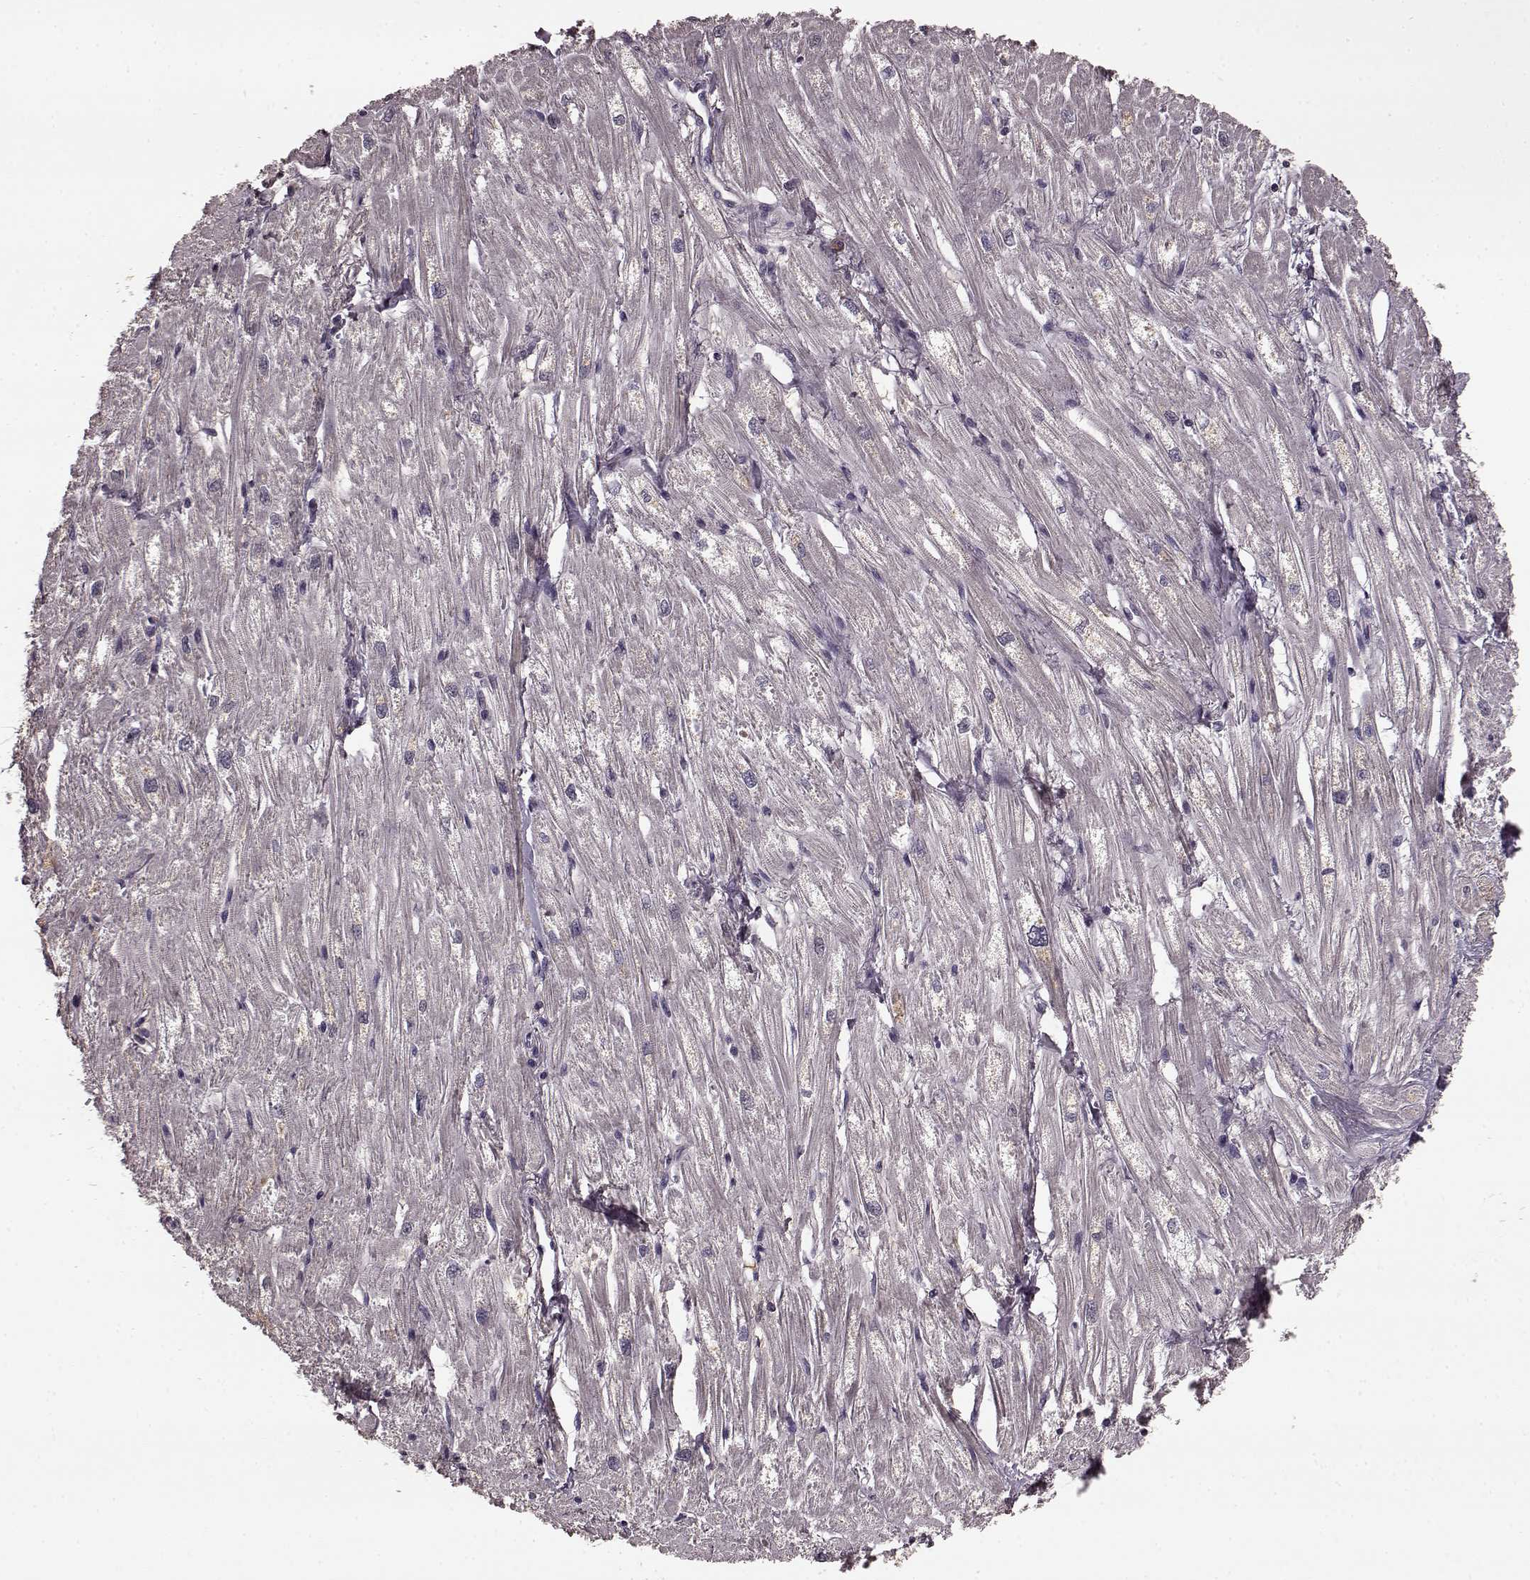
{"staining": {"intensity": "negative", "quantity": "none", "location": "none"}, "tissue": "heart muscle", "cell_type": "Cardiomyocytes", "image_type": "normal", "snomed": [{"axis": "morphology", "description": "Normal tissue, NOS"}, {"axis": "topography", "description": "Heart"}], "caption": "The micrograph reveals no staining of cardiomyocytes in unremarkable heart muscle.", "gene": "NRL", "patient": {"sex": "male", "age": 61}}